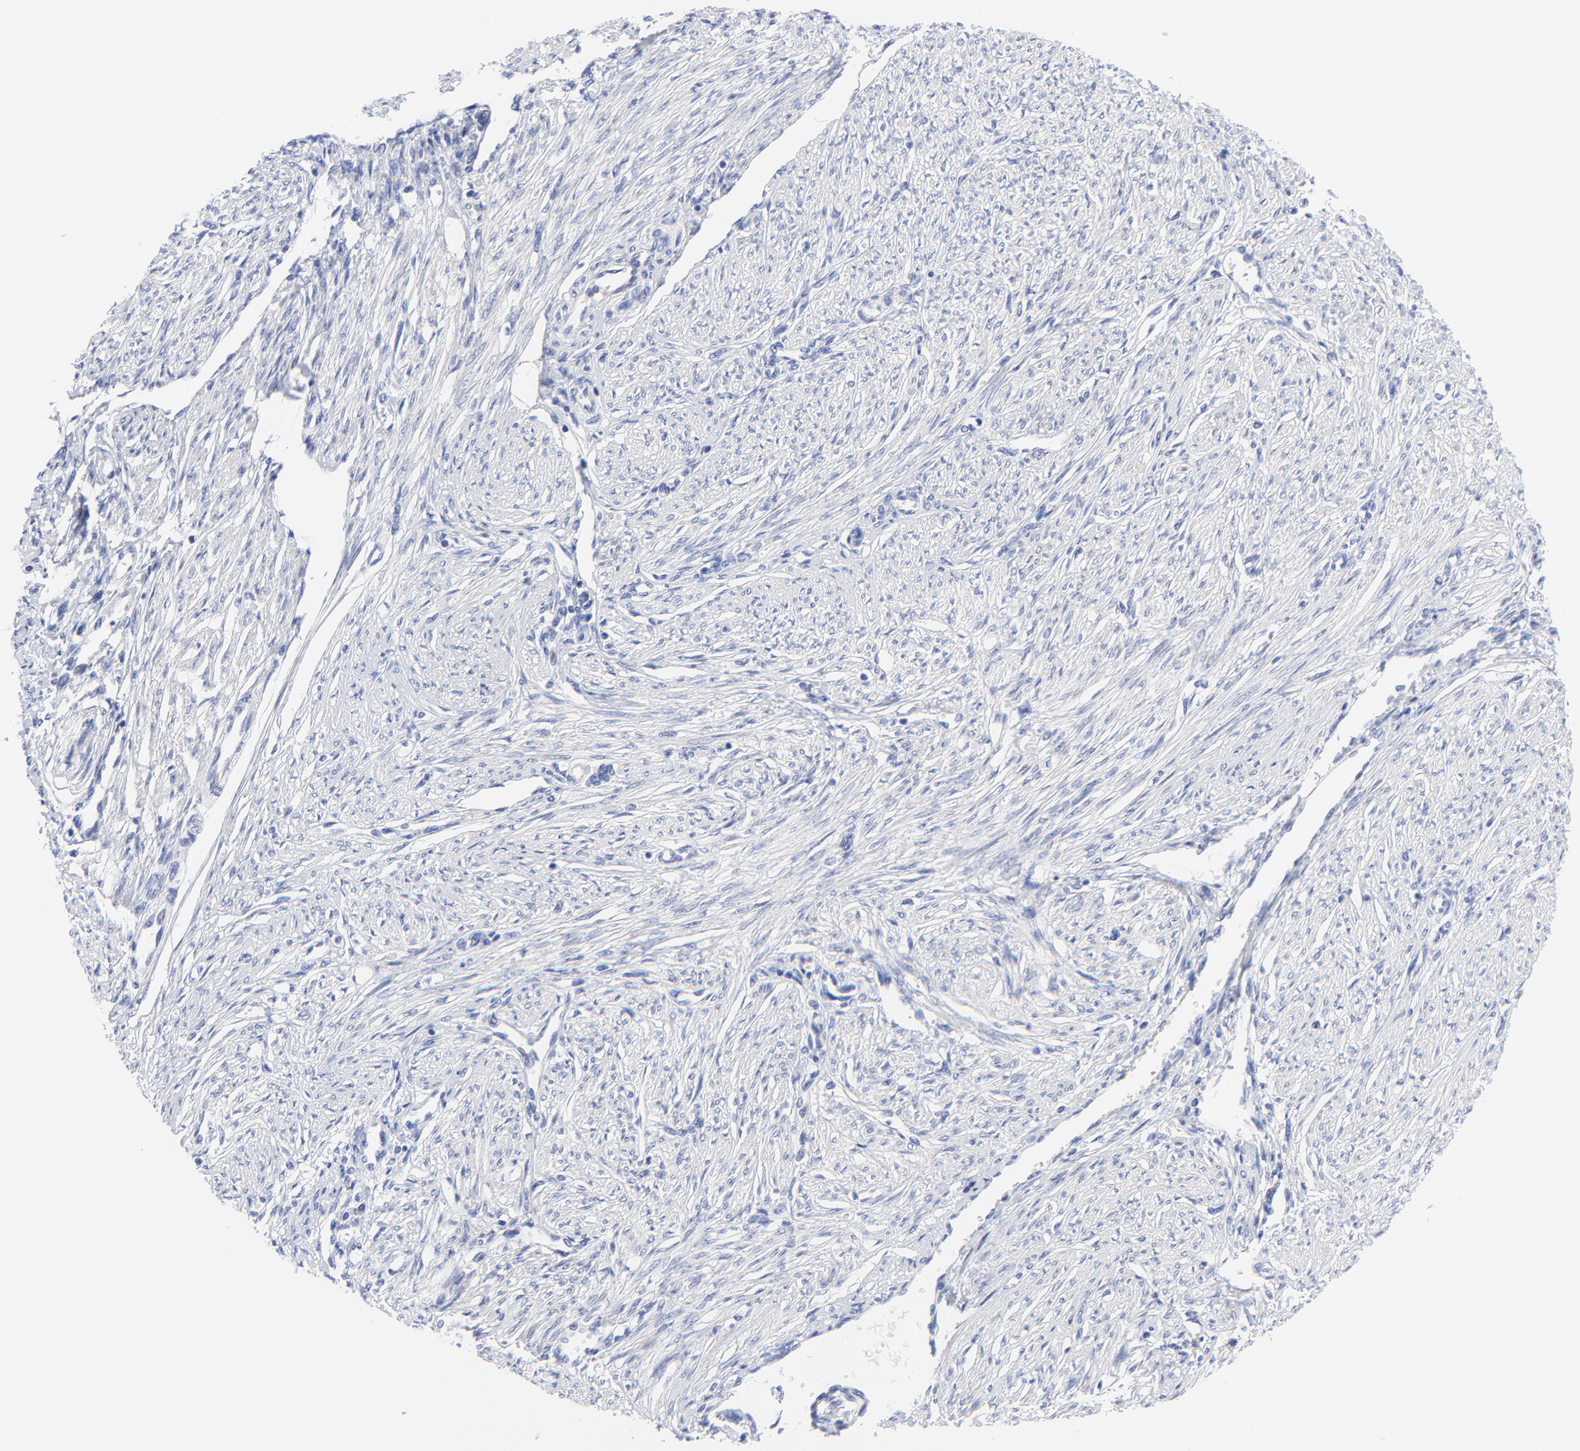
{"staining": {"intensity": "negative", "quantity": "none", "location": "none"}, "tissue": "endometrial cancer", "cell_type": "Tumor cells", "image_type": "cancer", "snomed": [{"axis": "morphology", "description": "Adenocarcinoma, NOS"}, {"axis": "topography", "description": "Endometrium"}], "caption": "Tumor cells are negative for brown protein staining in endometrial adenocarcinoma. Nuclei are stained in blue.", "gene": "FBXO10", "patient": {"sex": "female", "age": 51}}